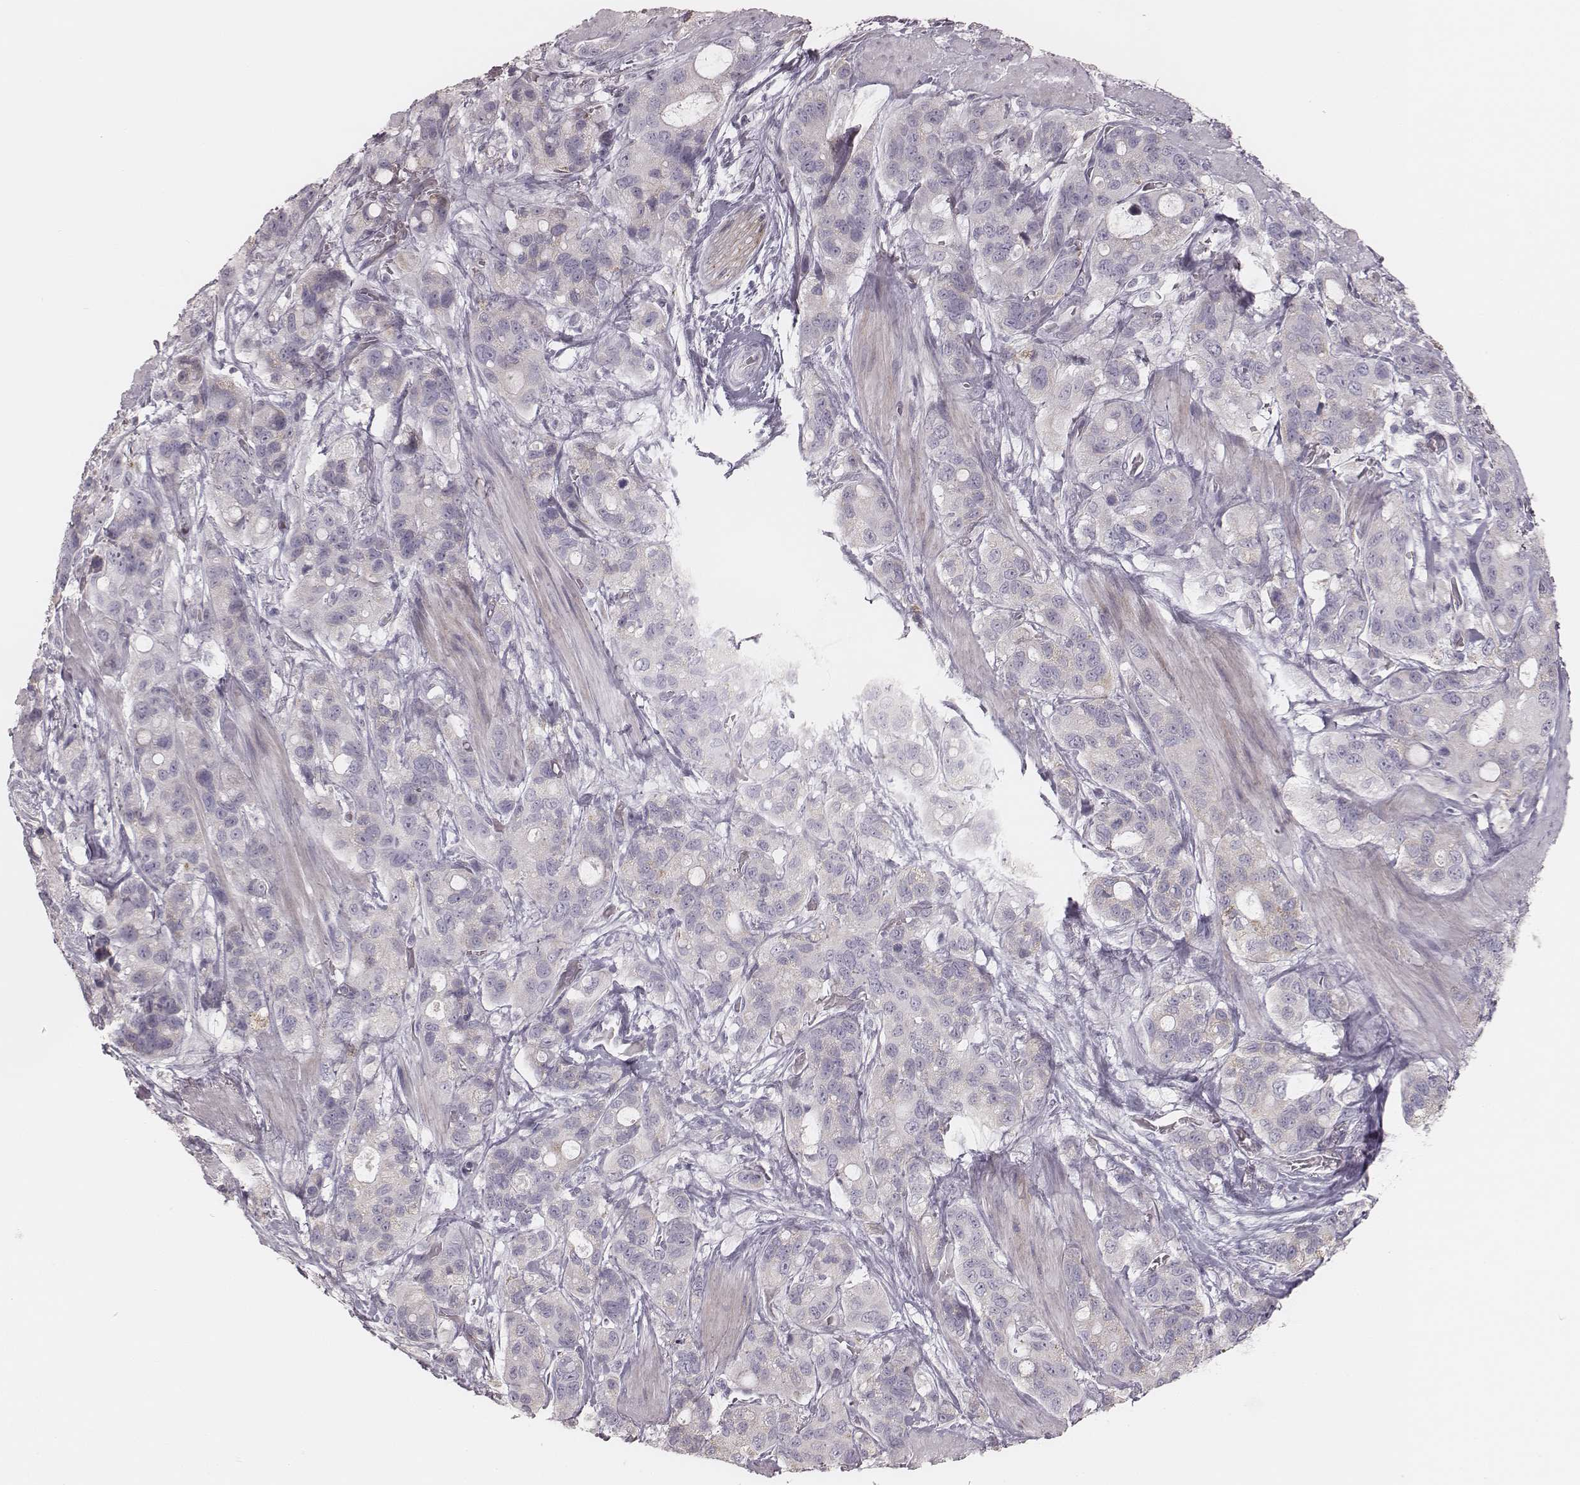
{"staining": {"intensity": "negative", "quantity": "none", "location": "none"}, "tissue": "stomach cancer", "cell_type": "Tumor cells", "image_type": "cancer", "snomed": [{"axis": "morphology", "description": "Adenocarcinoma, NOS"}, {"axis": "topography", "description": "Stomach"}], "caption": "DAB (3,3'-diaminobenzidine) immunohistochemical staining of human stomach cancer demonstrates no significant positivity in tumor cells. (Stains: DAB (3,3'-diaminobenzidine) IHC with hematoxylin counter stain, Microscopy: brightfield microscopy at high magnification).", "gene": "KIF5C", "patient": {"sex": "male", "age": 63}}